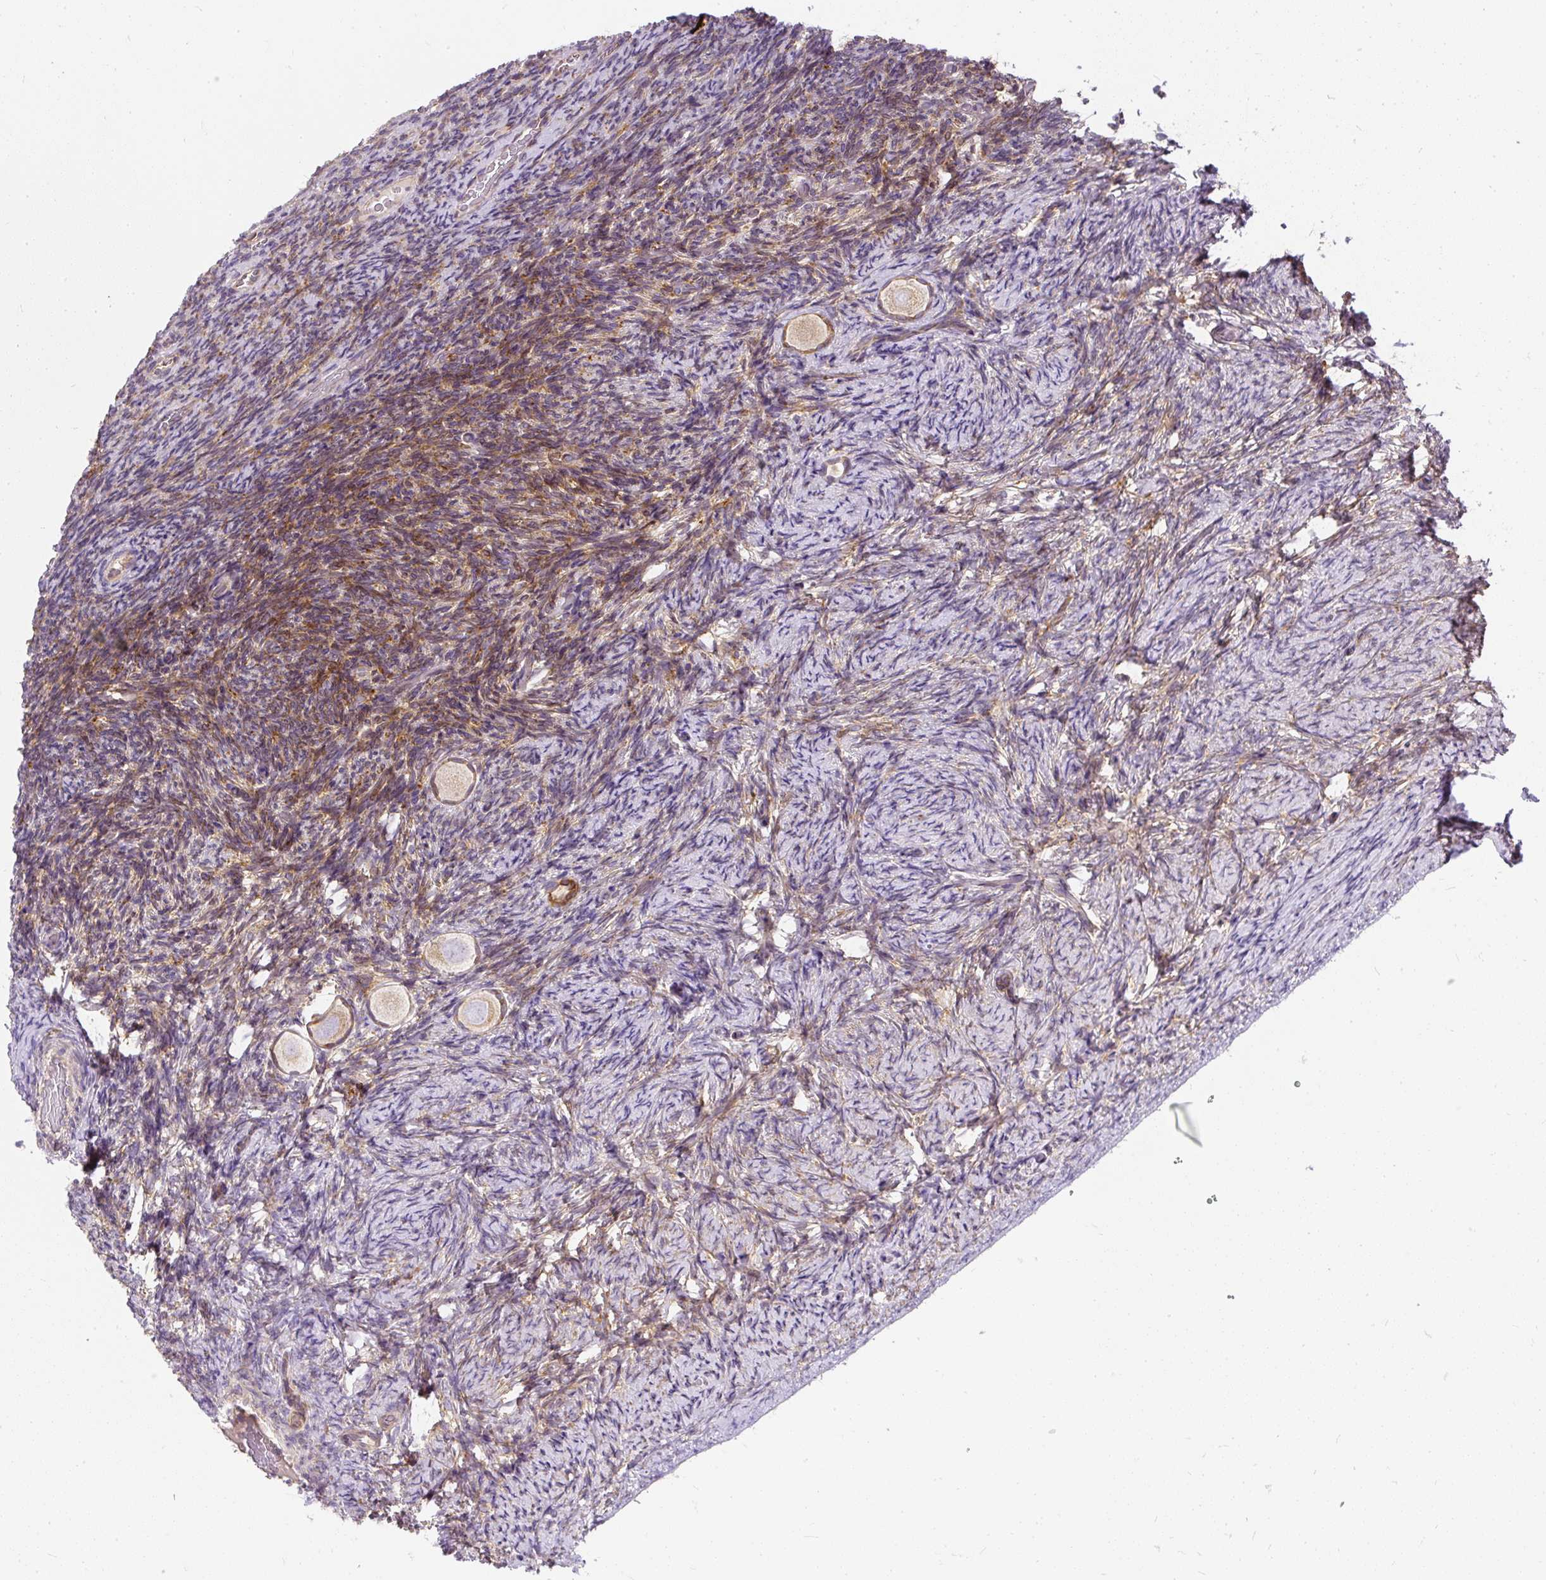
{"staining": {"intensity": "moderate", "quantity": ">75%", "location": "cytoplasmic/membranous"}, "tissue": "ovary", "cell_type": "Follicle cells", "image_type": "normal", "snomed": [{"axis": "morphology", "description": "Normal tissue, NOS"}, {"axis": "topography", "description": "Ovary"}], "caption": "Immunohistochemical staining of normal ovary exhibits medium levels of moderate cytoplasmic/membranous expression in about >75% of follicle cells. The staining is performed using DAB (3,3'-diaminobenzidine) brown chromogen to label protein expression. The nuclei are counter-stained blue using hematoxylin.", "gene": "CYP20A1", "patient": {"sex": "female", "age": 34}}